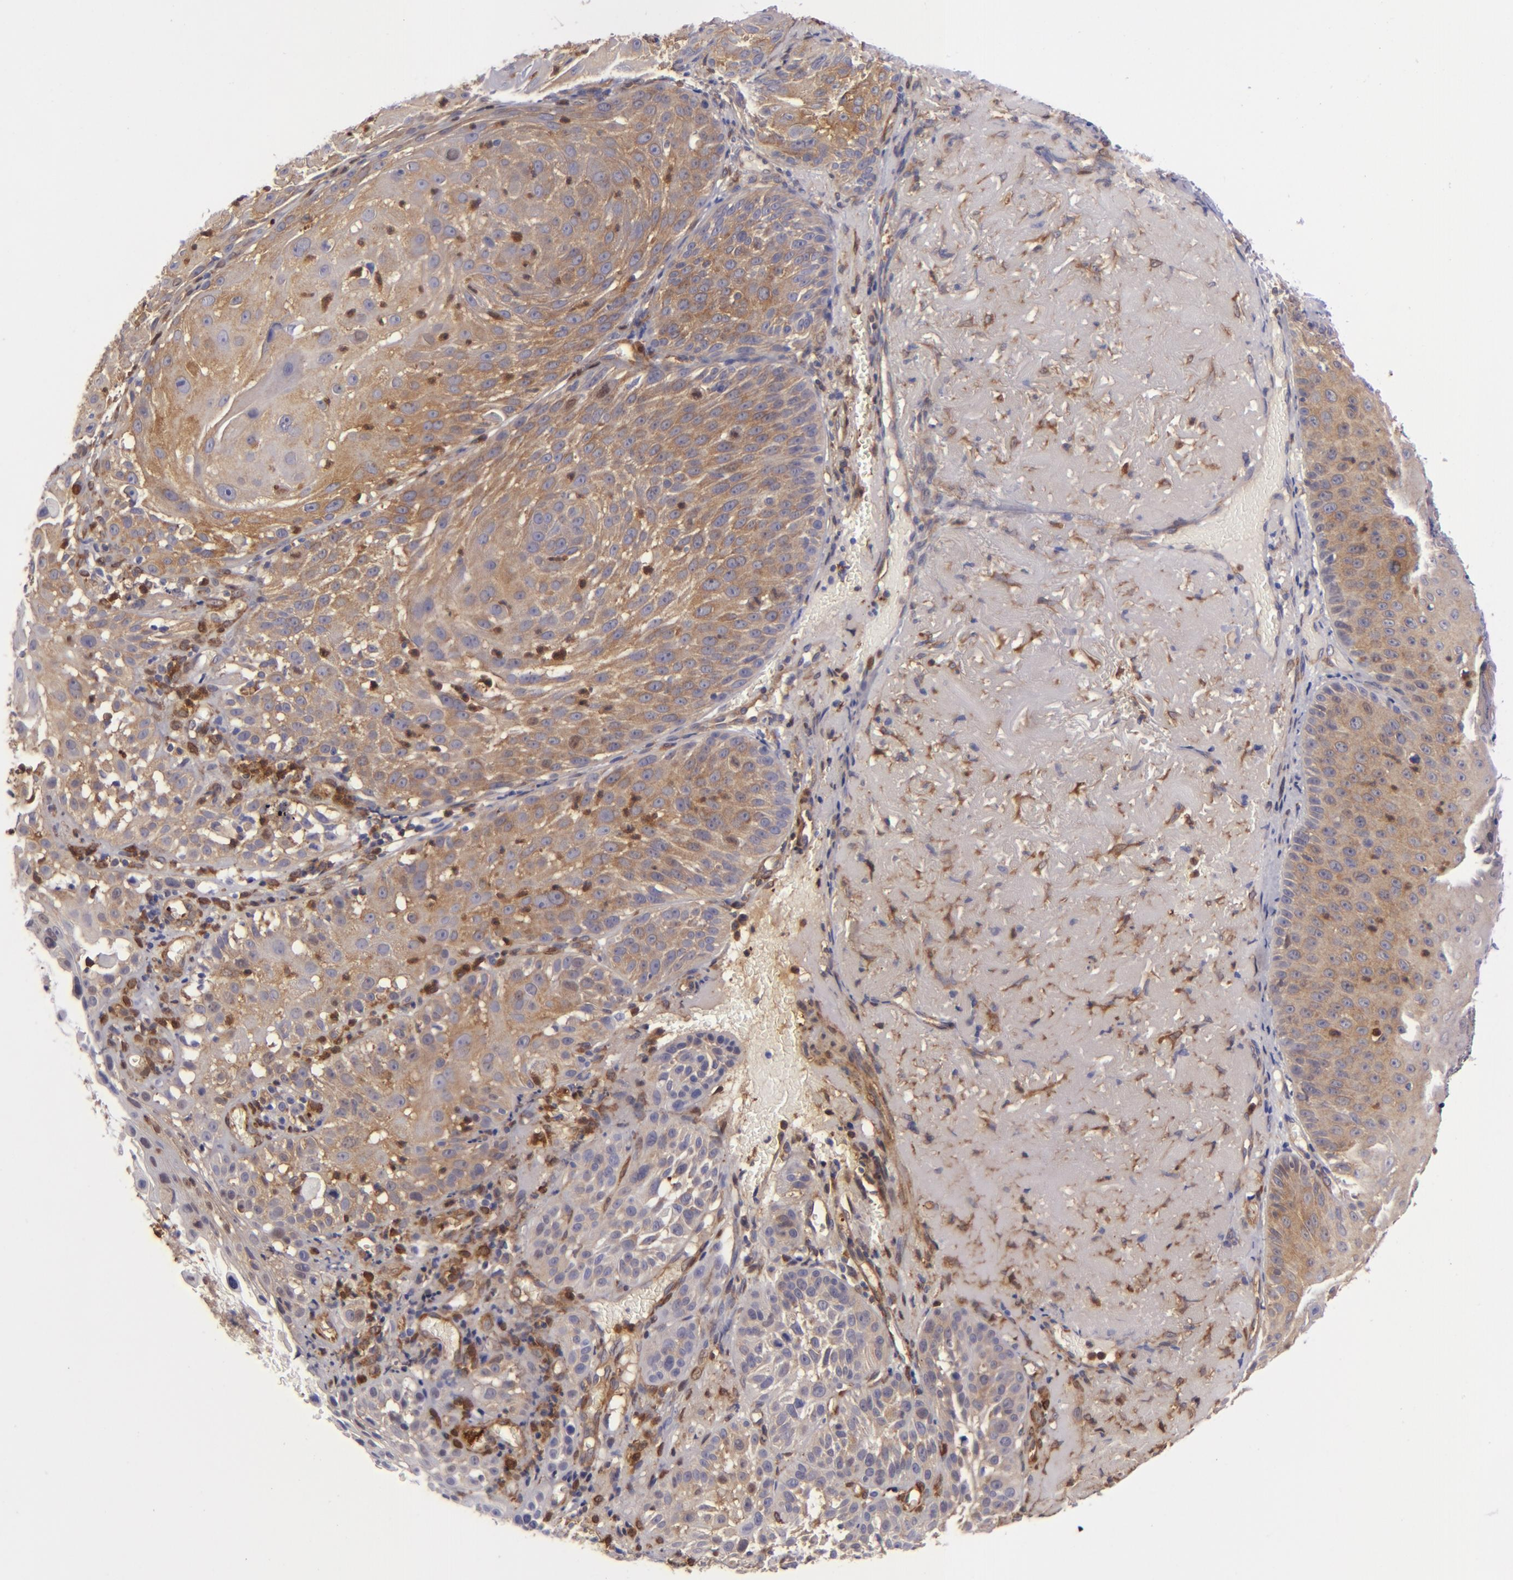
{"staining": {"intensity": "moderate", "quantity": ">75%", "location": "cytoplasmic/membranous"}, "tissue": "skin cancer", "cell_type": "Tumor cells", "image_type": "cancer", "snomed": [{"axis": "morphology", "description": "Squamous cell carcinoma, NOS"}, {"axis": "topography", "description": "Skin"}], "caption": "High-magnification brightfield microscopy of skin cancer (squamous cell carcinoma) stained with DAB (brown) and counterstained with hematoxylin (blue). tumor cells exhibit moderate cytoplasmic/membranous expression is identified in approximately>75% of cells.", "gene": "VCL", "patient": {"sex": "female", "age": 89}}